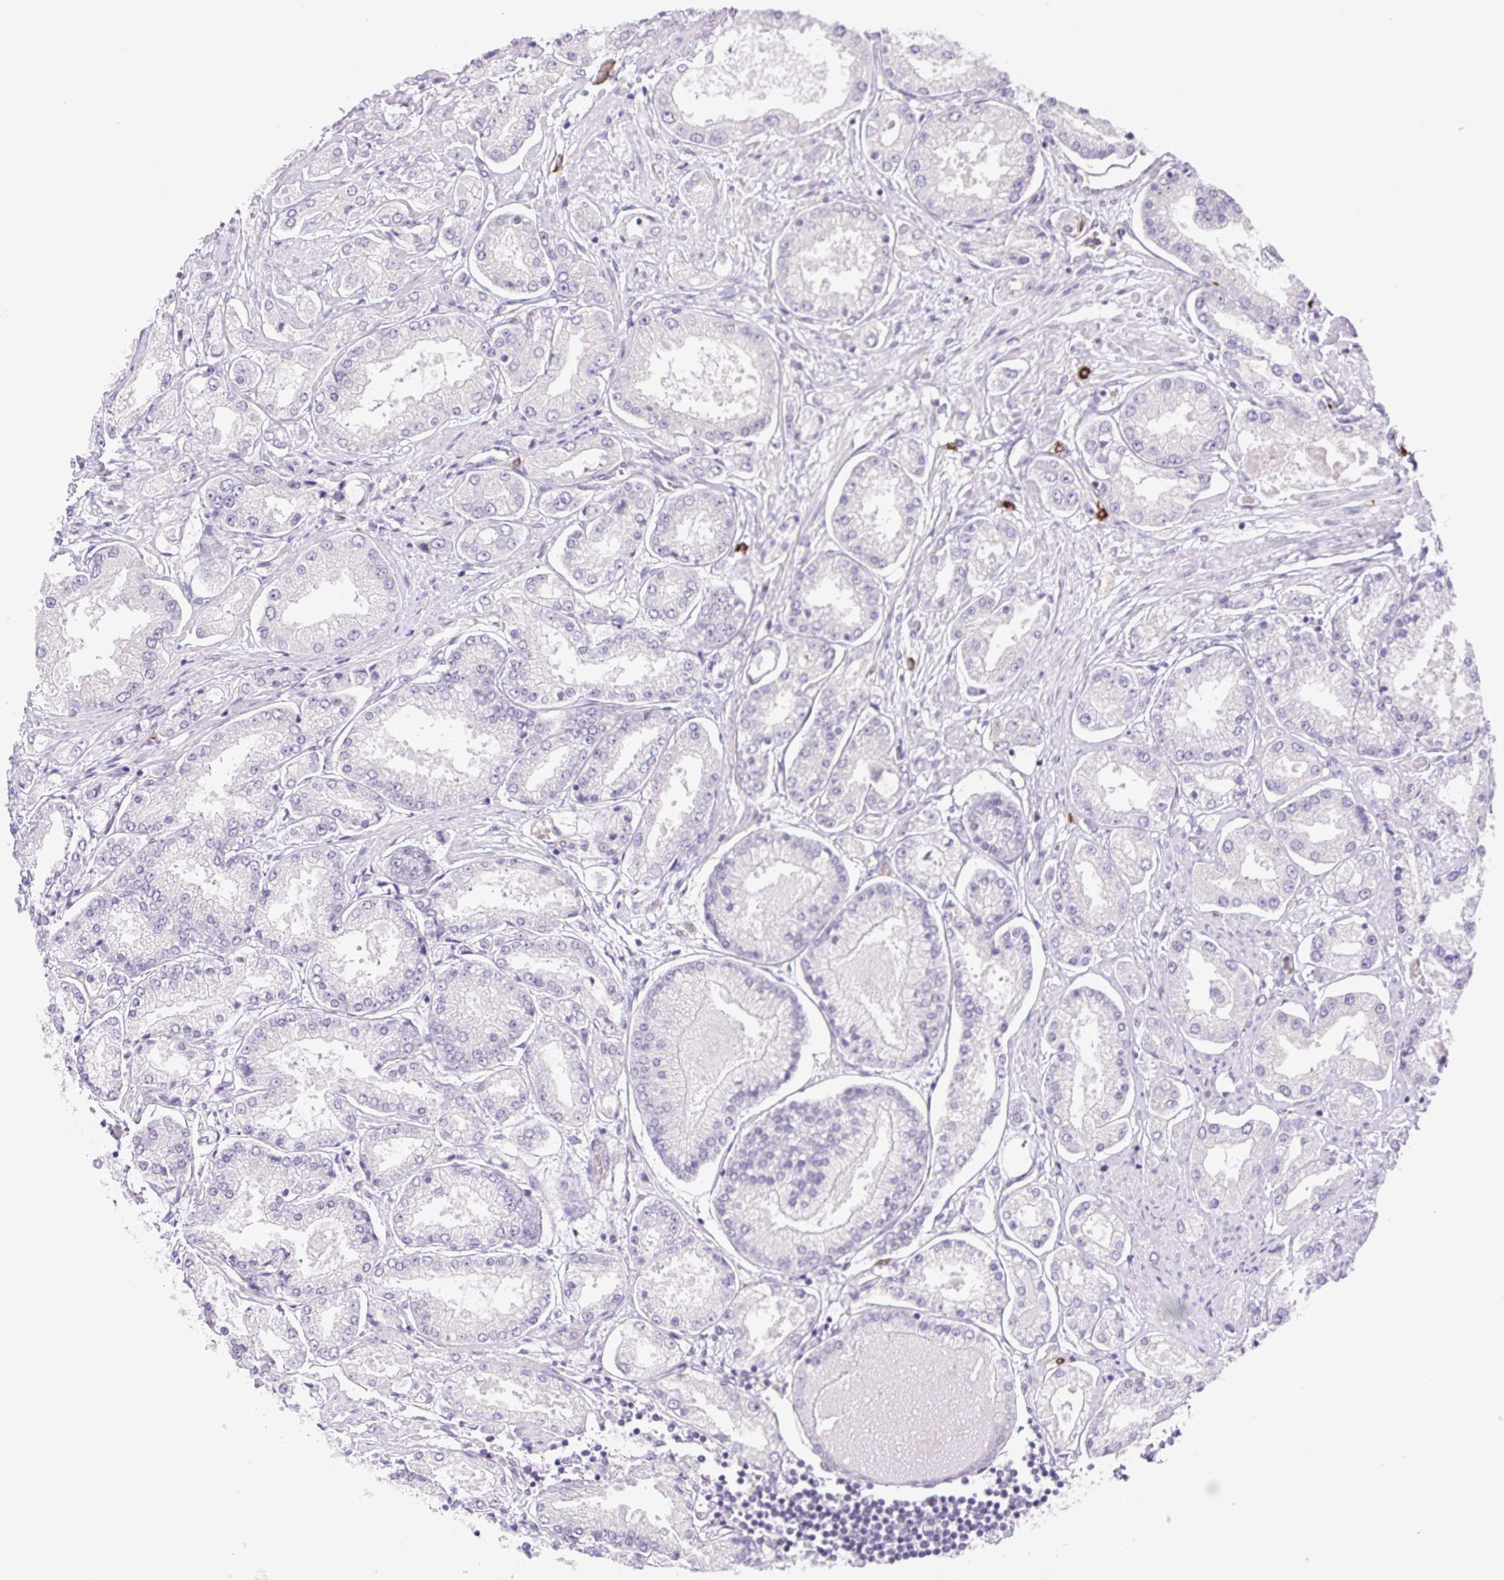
{"staining": {"intensity": "negative", "quantity": "none", "location": "none"}, "tissue": "prostate cancer", "cell_type": "Tumor cells", "image_type": "cancer", "snomed": [{"axis": "morphology", "description": "Adenocarcinoma, High grade"}, {"axis": "topography", "description": "Prostate"}], "caption": "Tumor cells are negative for brown protein staining in high-grade adenocarcinoma (prostate). (IHC, brightfield microscopy, high magnification).", "gene": "FAM177B", "patient": {"sex": "male", "age": 69}}